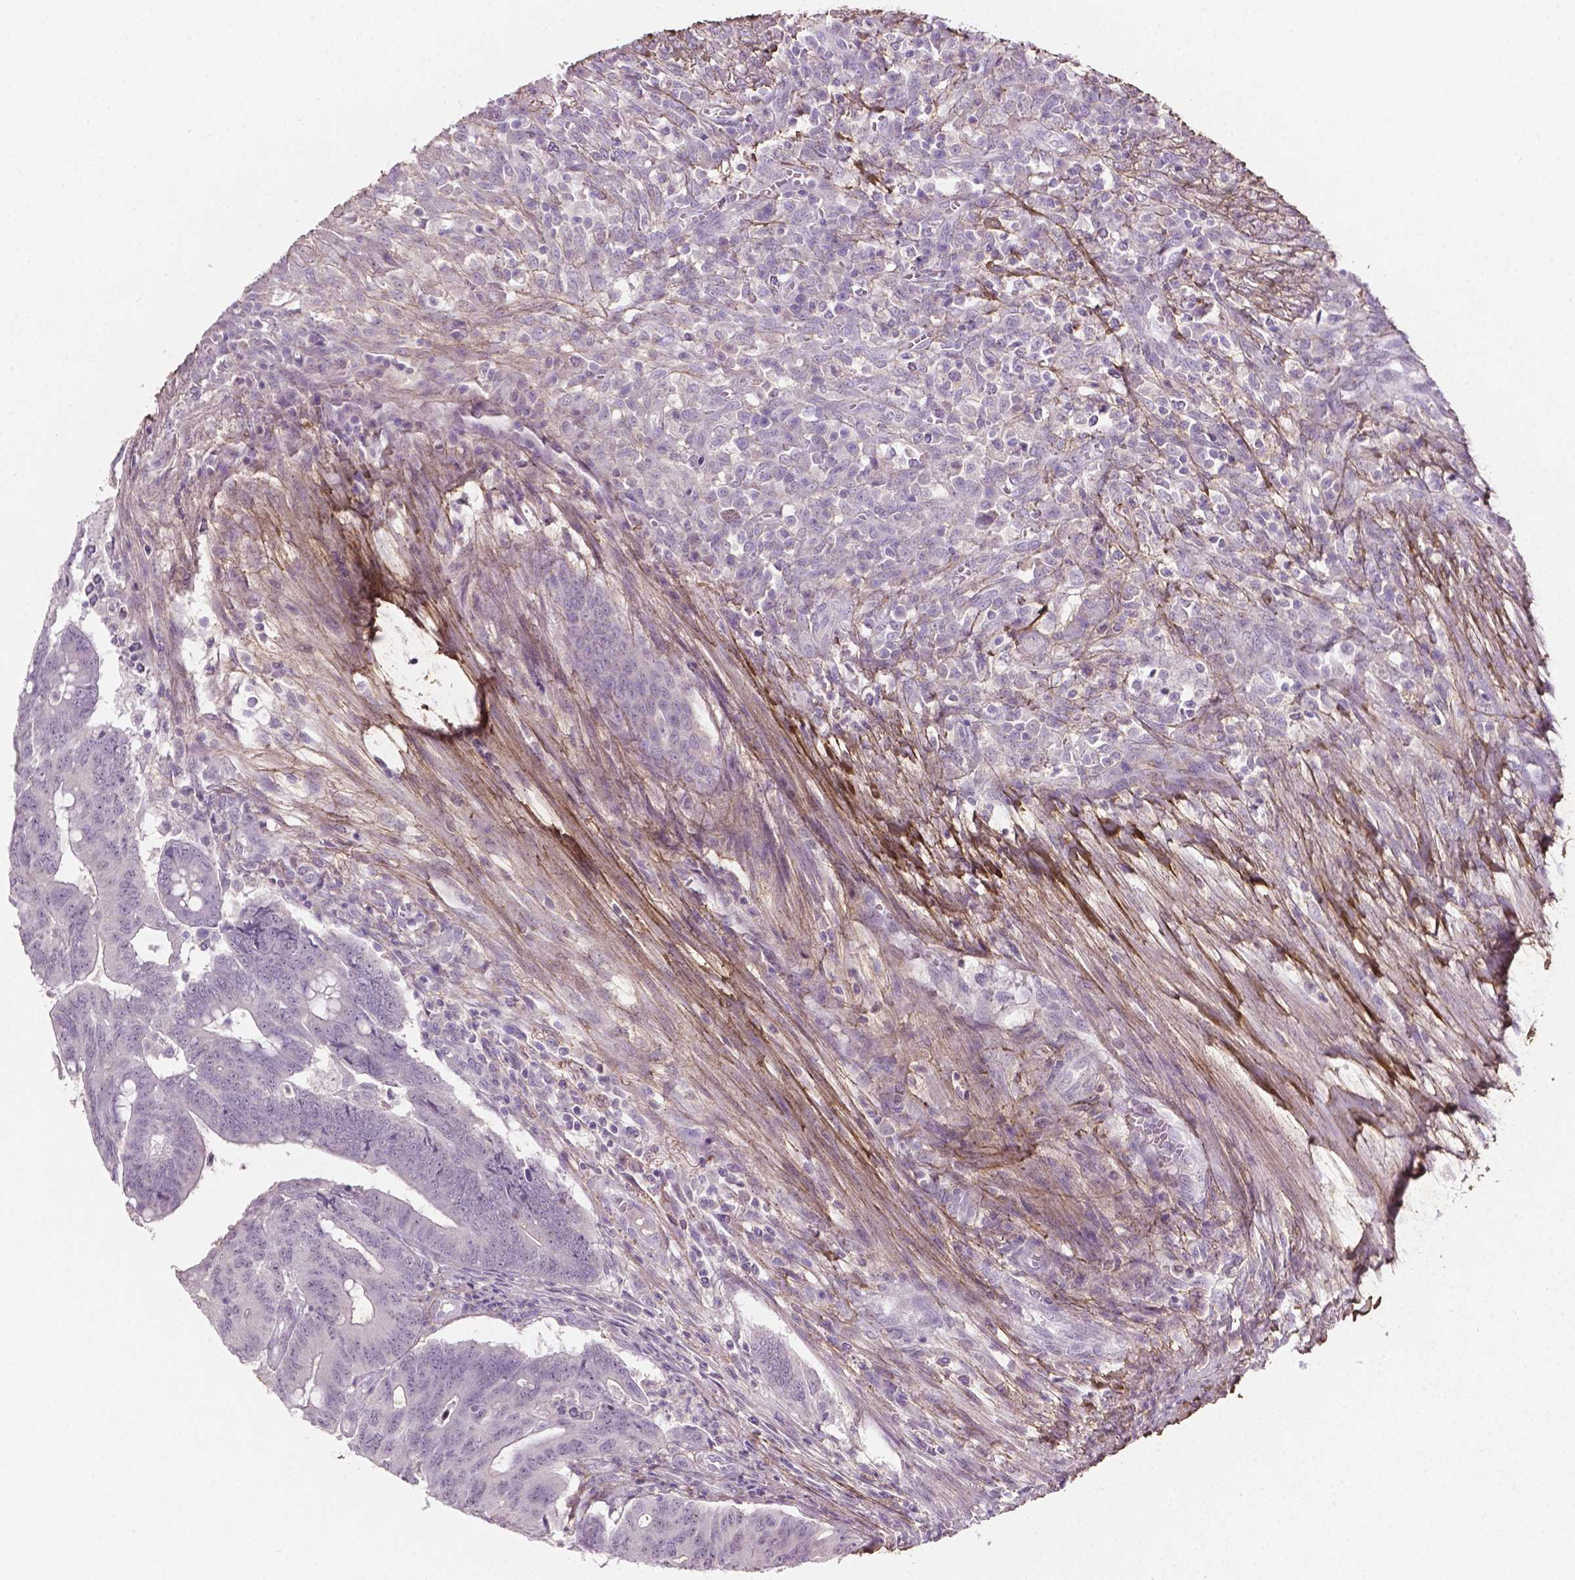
{"staining": {"intensity": "negative", "quantity": "none", "location": "none"}, "tissue": "colorectal cancer", "cell_type": "Tumor cells", "image_type": "cancer", "snomed": [{"axis": "morphology", "description": "Adenocarcinoma, NOS"}, {"axis": "topography", "description": "Colon"}], "caption": "Tumor cells show no significant protein positivity in colorectal cancer.", "gene": "DLG2", "patient": {"sex": "male", "age": 65}}